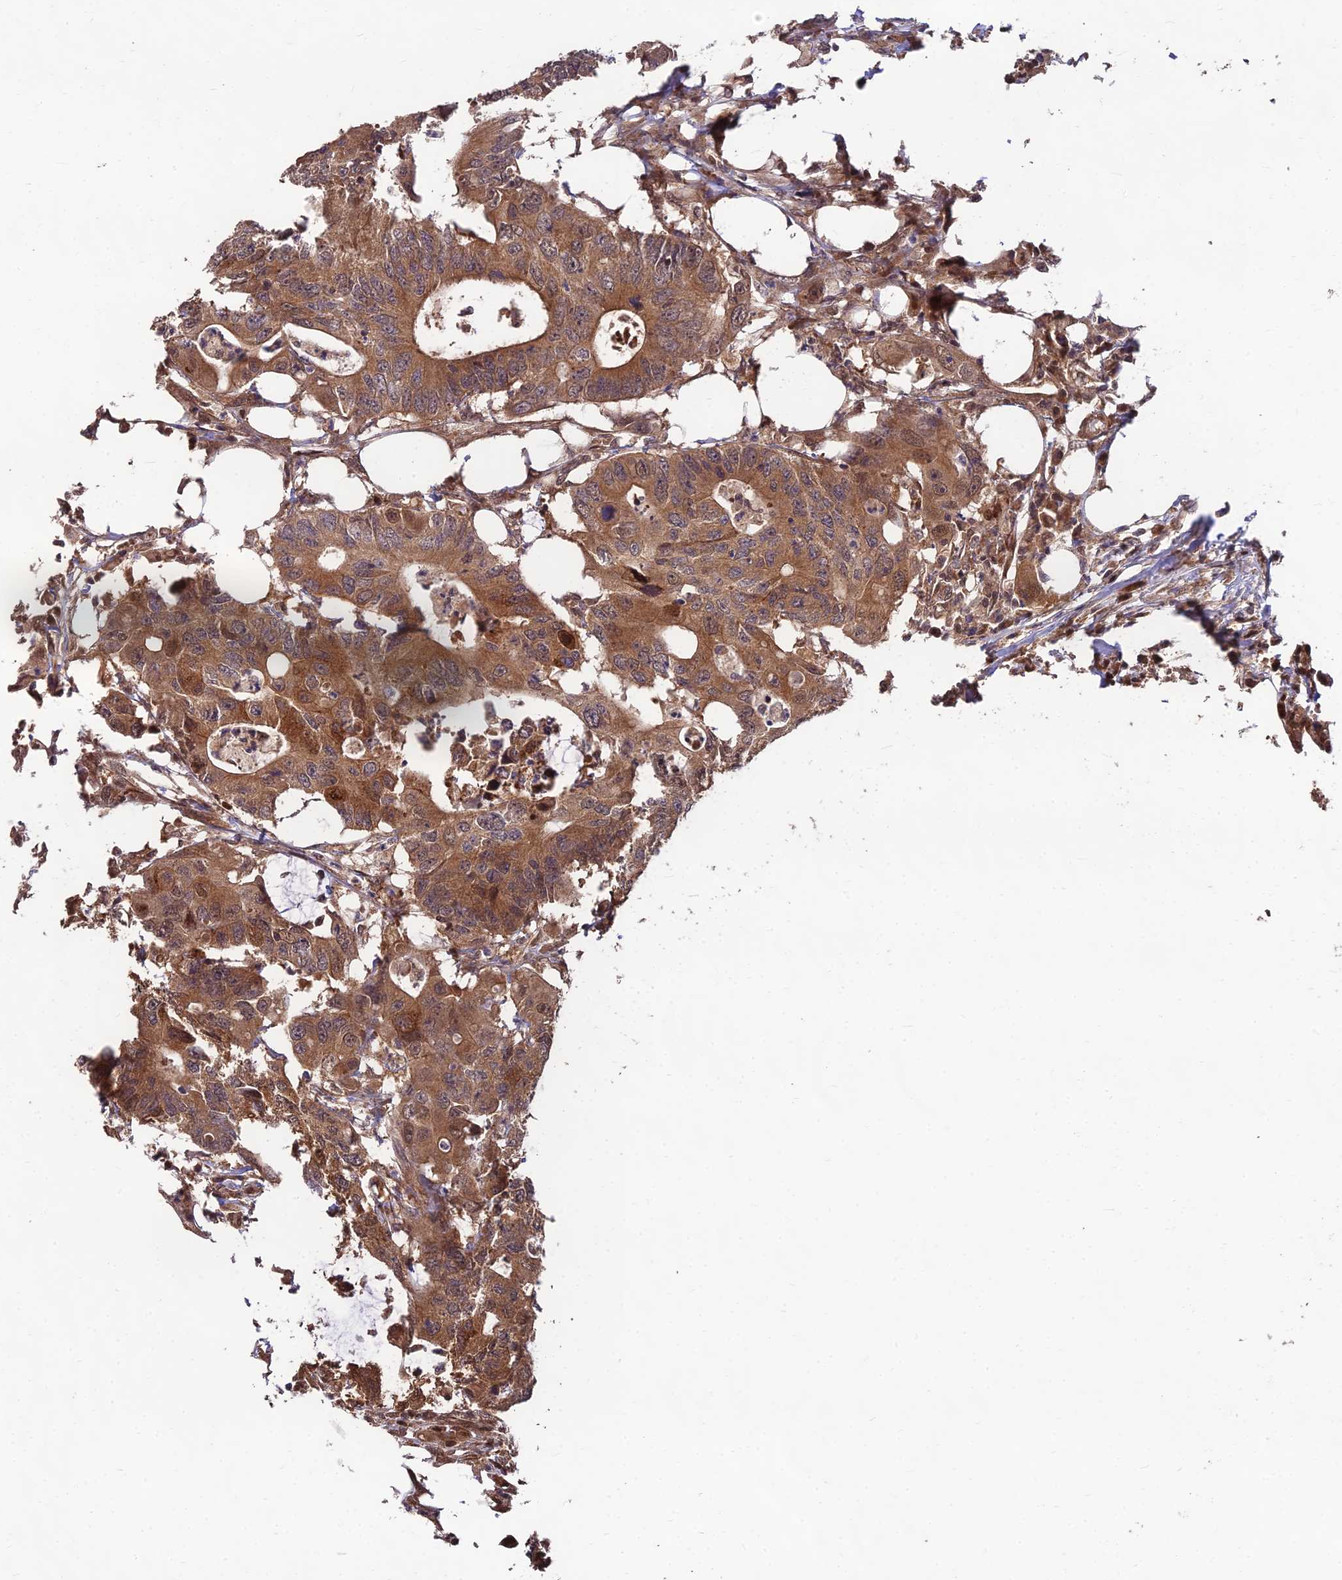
{"staining": {"intensity": "moderate", "quantity": ">75%", "location": "cytoplasmic/membranous,nuclear"}, "tissue": "colorectal cancer", "cell_type": "Tumor cells", "image_type": "cancer", "snomed": [{"axis": "morphology", "description": "Adenocarcinoma, NOS"}, {"axis": "topography", "description": "Colon"}], "caption": "Immunohistochemical staining of colorectal cancer reveals medium levels of moderate cytoplasmic/membranous and nuclear expression in approximately >75% of tumor cells.", "gene": "MKKS", "patient": {"sex": "male", "age": 71}}